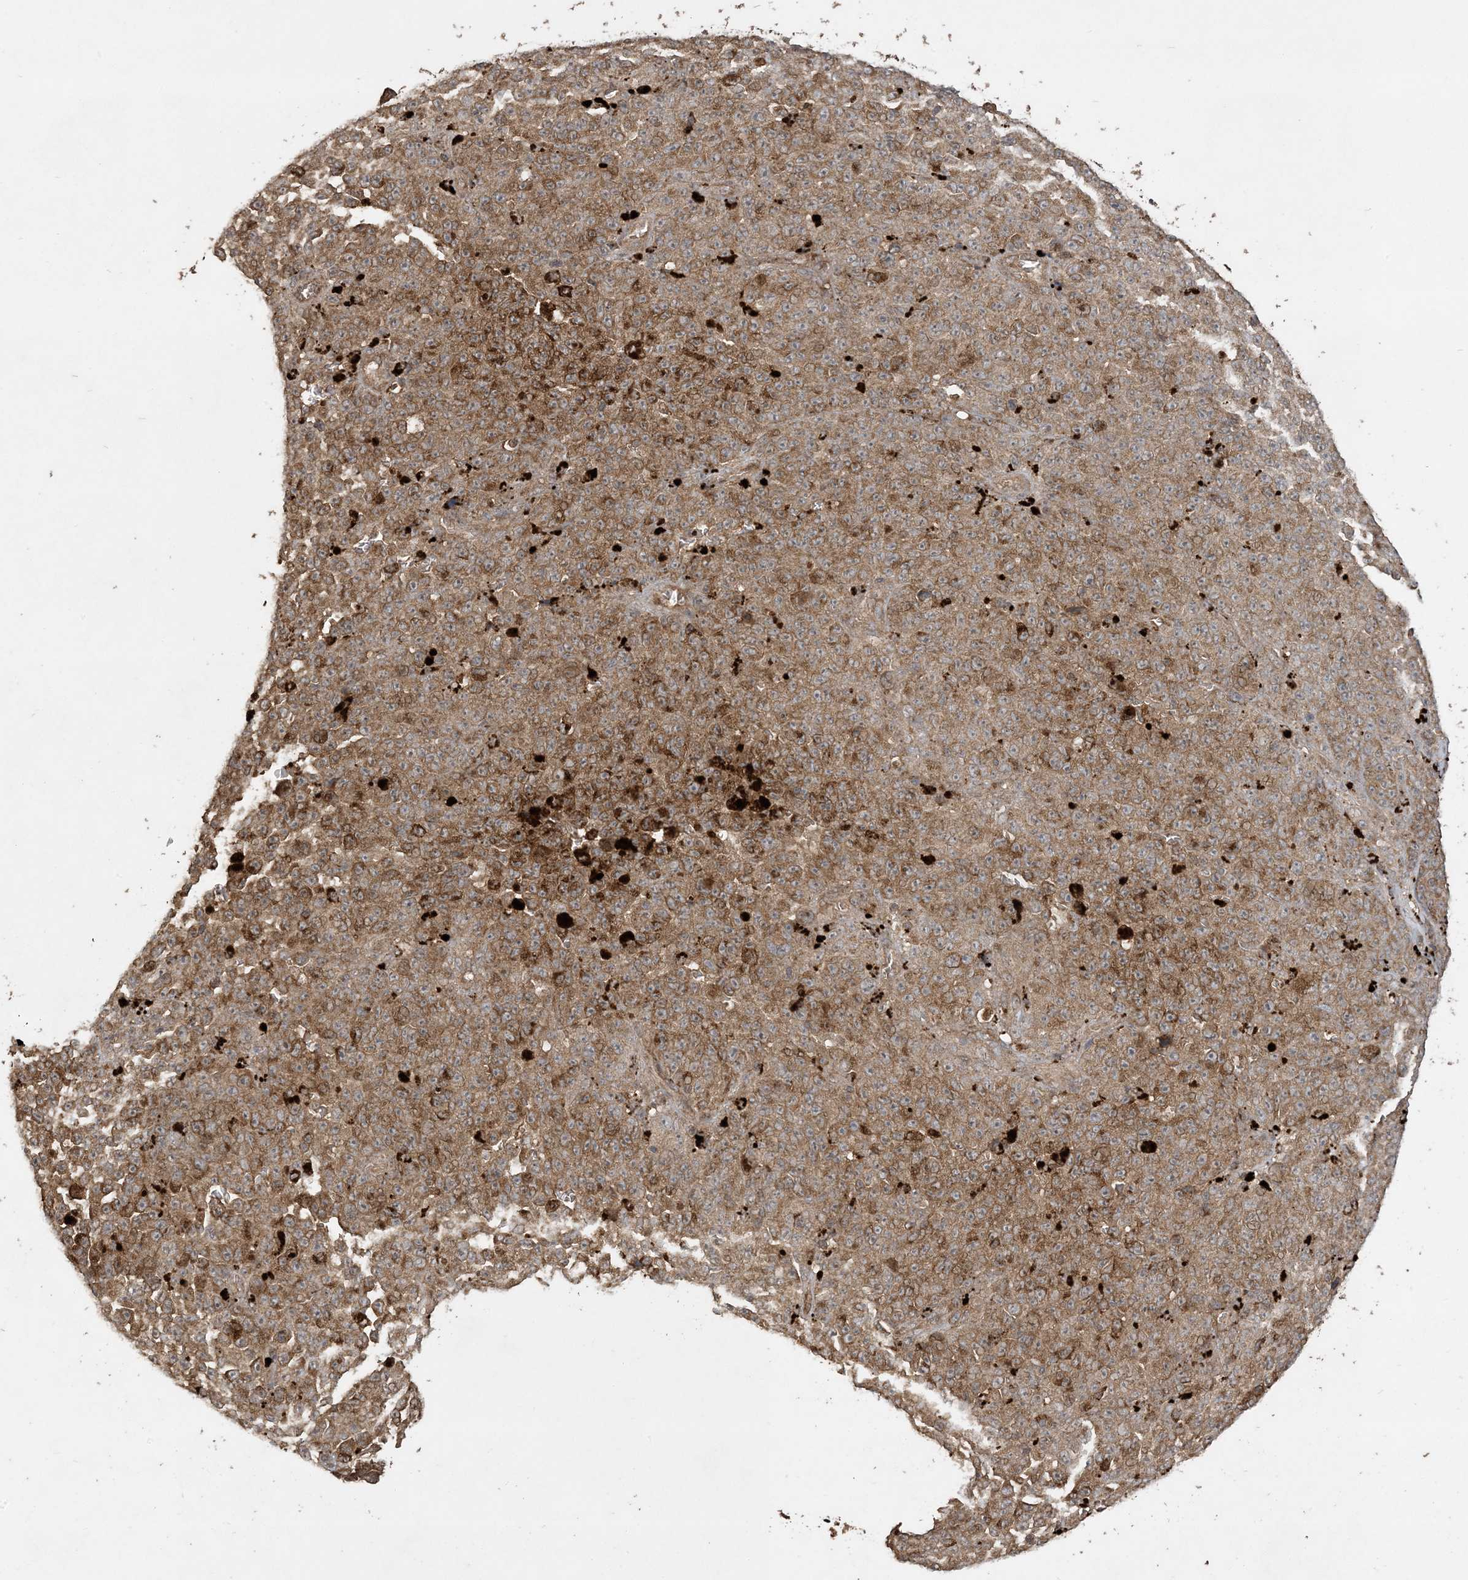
{"staining": {"intensity": "moderate", "quantity": ">75%", "location": "cytoplasmic/membranous"}, "tissue": "melanoma", "cell_type": "Tumor cells", "image_type": "cancer", "snomed": [{"axis": "morphology", "description": "Malignant melanoma, NOS"}, {"axis": "topography", "description": "Skin"}], "caption": "Protein expression analysis of human malignant melanoma reveals moderate cytoplasmic/membranous positivity in about >75% of tumor cells. Using DAB (brown) and hematoxylin (blue) stains, captured at high magnification using brightfield microscopy.", "gene": "EFCAB8", "patient": {"sex": "female", "age": 82}}